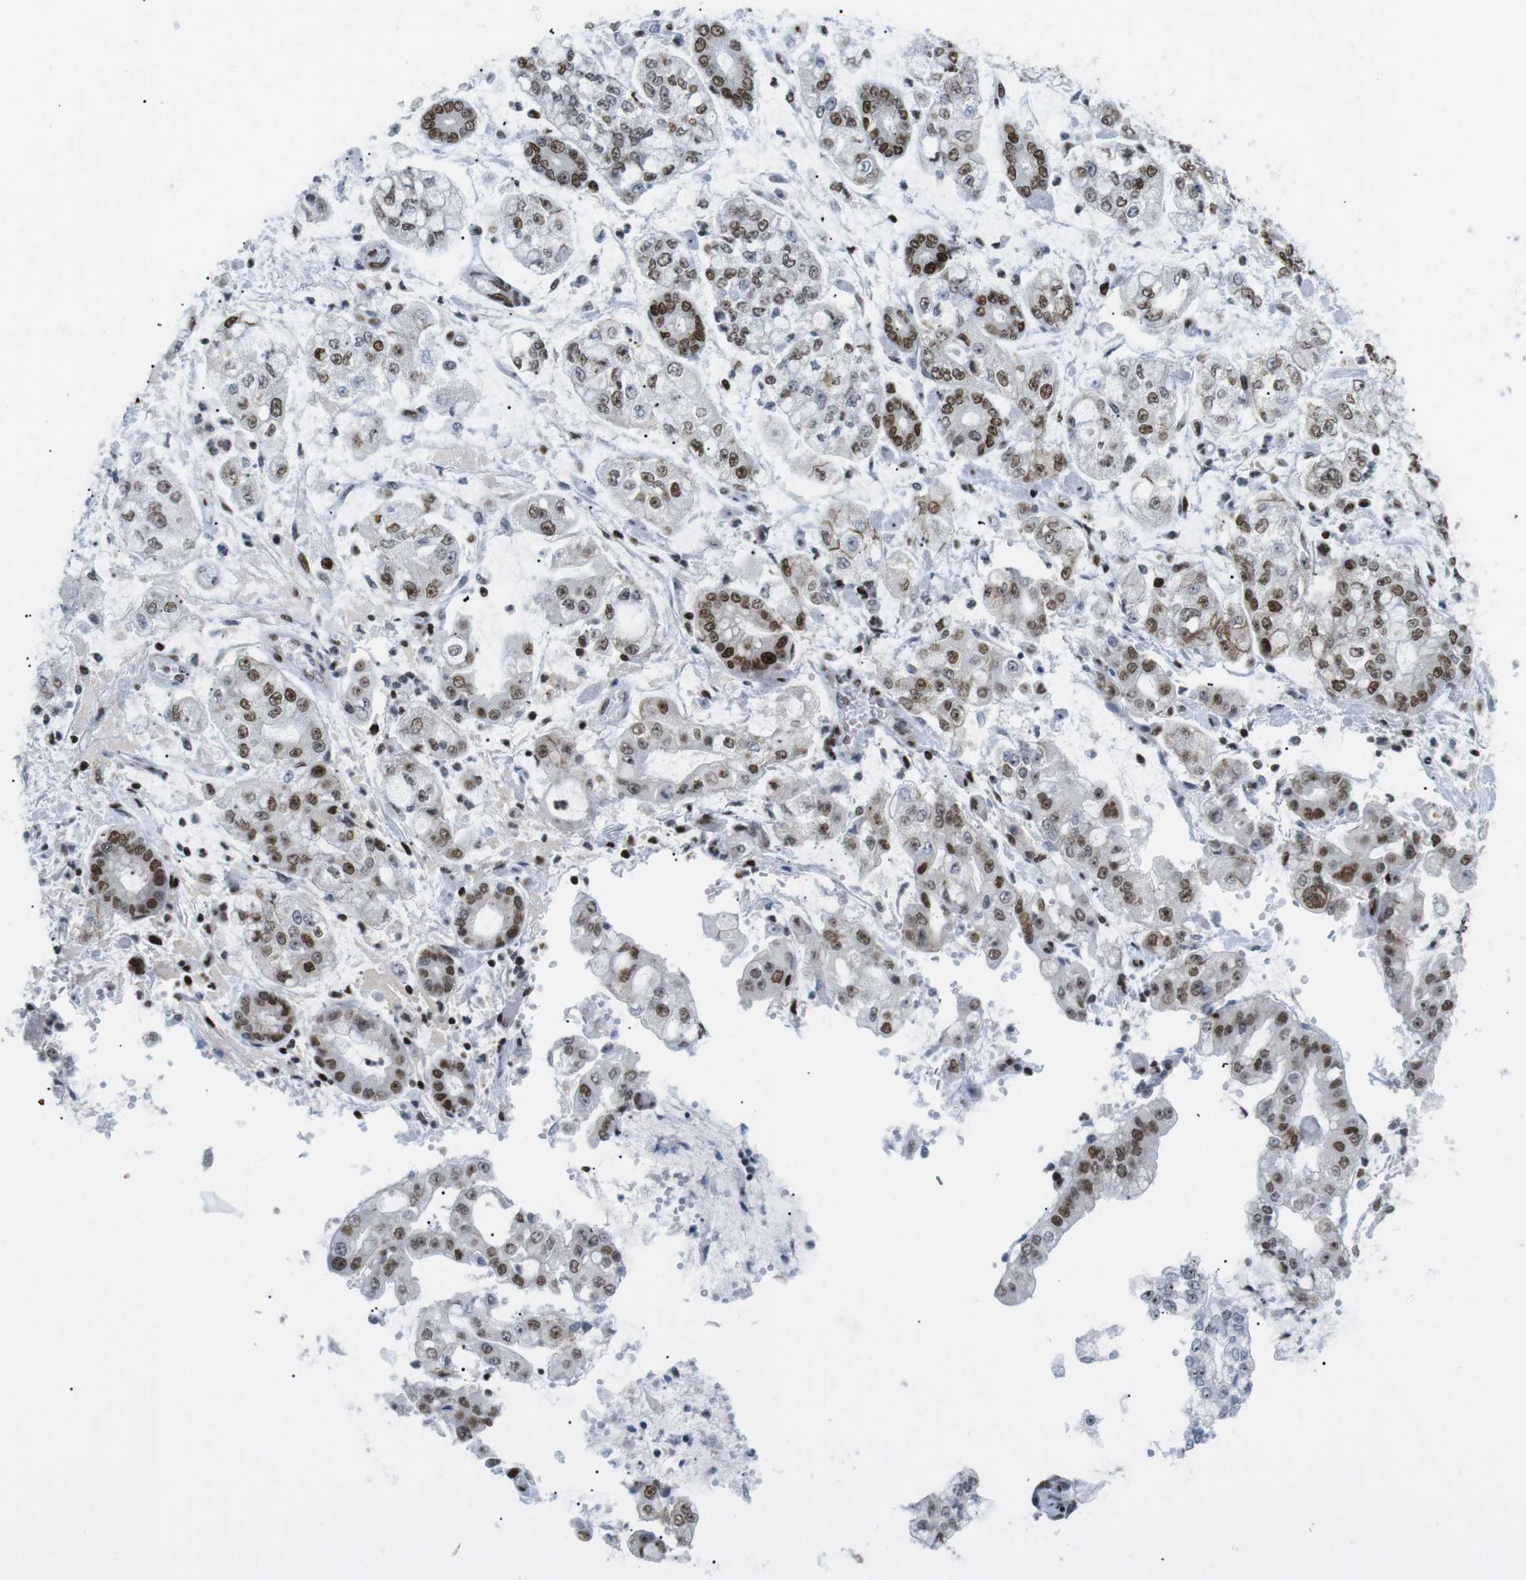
{"staining": {"intensity": "moderate", "quantity": ">75%", "location": "nuclear"}, "tissue": "stomach cancer", "cell_type": "Tumor cells", "image_type": "cancer", "snomed": [{"axis": "morphology", "description": "Adenocarcinoma, NOS"}, {"axis": "topography", "description": "Stomach"}], "caption": "Protein expression analysis of stomach cancer demonstrates moderate nuclear staining in about >75% of tumor cells. The staining is performed using DAB brown chromogen to label protein expression. The nuclei are counter-stained blue using hematoxylin.", "gene": "ARID1A", "patient": {"sex": "male", "age": 76}}